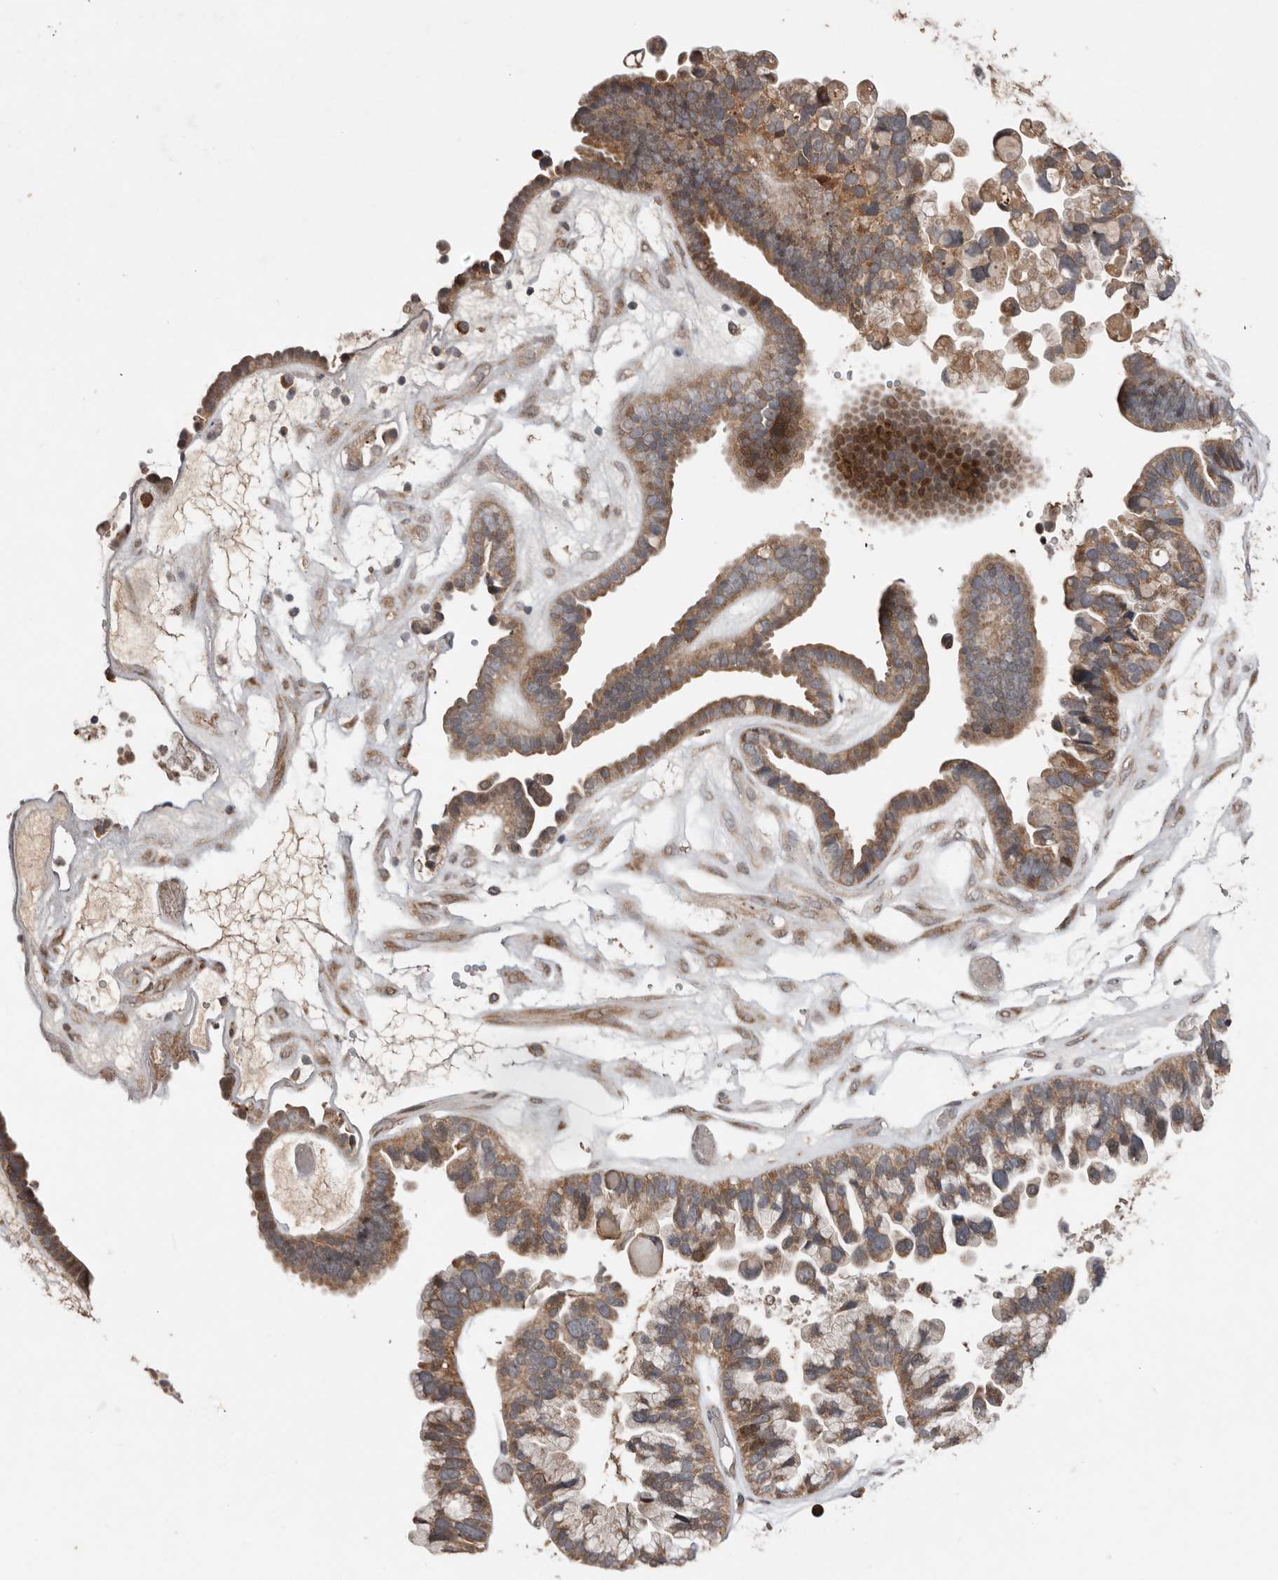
{"staining": {"intensity": "moderate", "quantity": ">75%", "location": "cytoplasmic/membranous"}, "tissue": "ovarian cancer", "cell_type": "Tumor cells", "image_type": "cancer", "snomed": [{"axis": "morphology", "description": "Cystadenocarcinoma, serous, NOS"}, {"axis": "topography", "description": "Ovary"}], "caption": "Immunohistochemical staining of human serous cystadenocarcinoma (ovarian) displays medium levels of moderate cytoplasmic/membranous positivity in approximately >75% of tumor cells. Ihc stains the protein of interest in brown and the nuclei are stained blue.", "gene": "CHML", "patient": {"sex": "female", "age": 56}}